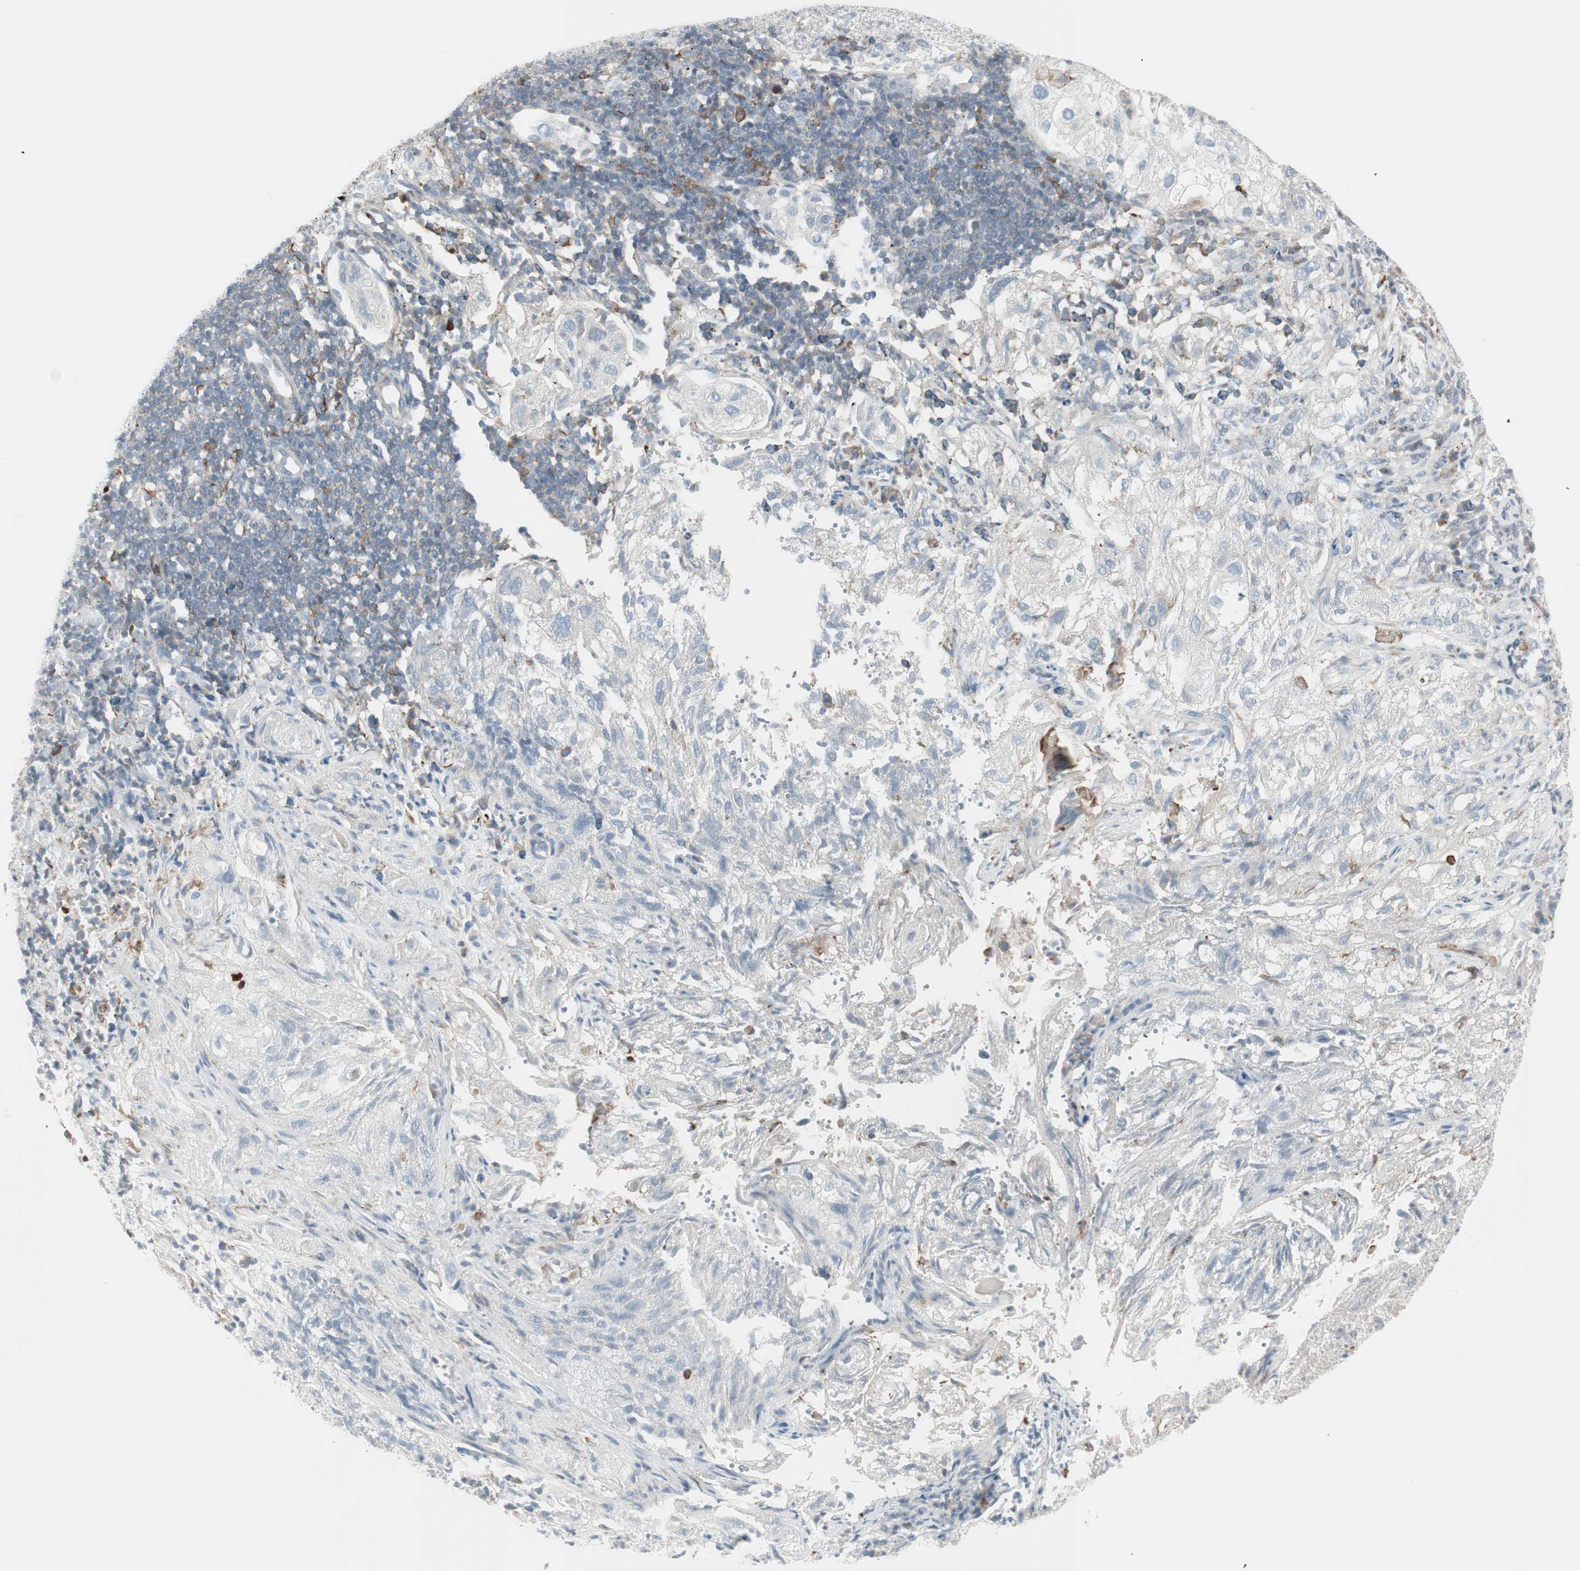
{"staining": {"intensity": "negative", "quantity": "none", "location": "none"}, "tissue": "lung cancer", "cell_type": "Tumor cells", "image_type": "cancer", "snomed": [{"axis": "morphology", "description": "Inflammation, NOS"}, {"axis": "morphology", "description": "Squamous cell carcinoma, NOS"}, {"axis": "topography", "description": "Lymph node"}, {"axis": "topography", "description": "Soft tissue"}, {"axis": "topography", "description": "Lung"}], "caption": "Tumor cells are negative for brown protein staining in lung cancer (squamous cell carcinoma).", "gene": "MAP4K4", "patient": {"sex": "male", "age": 66}}